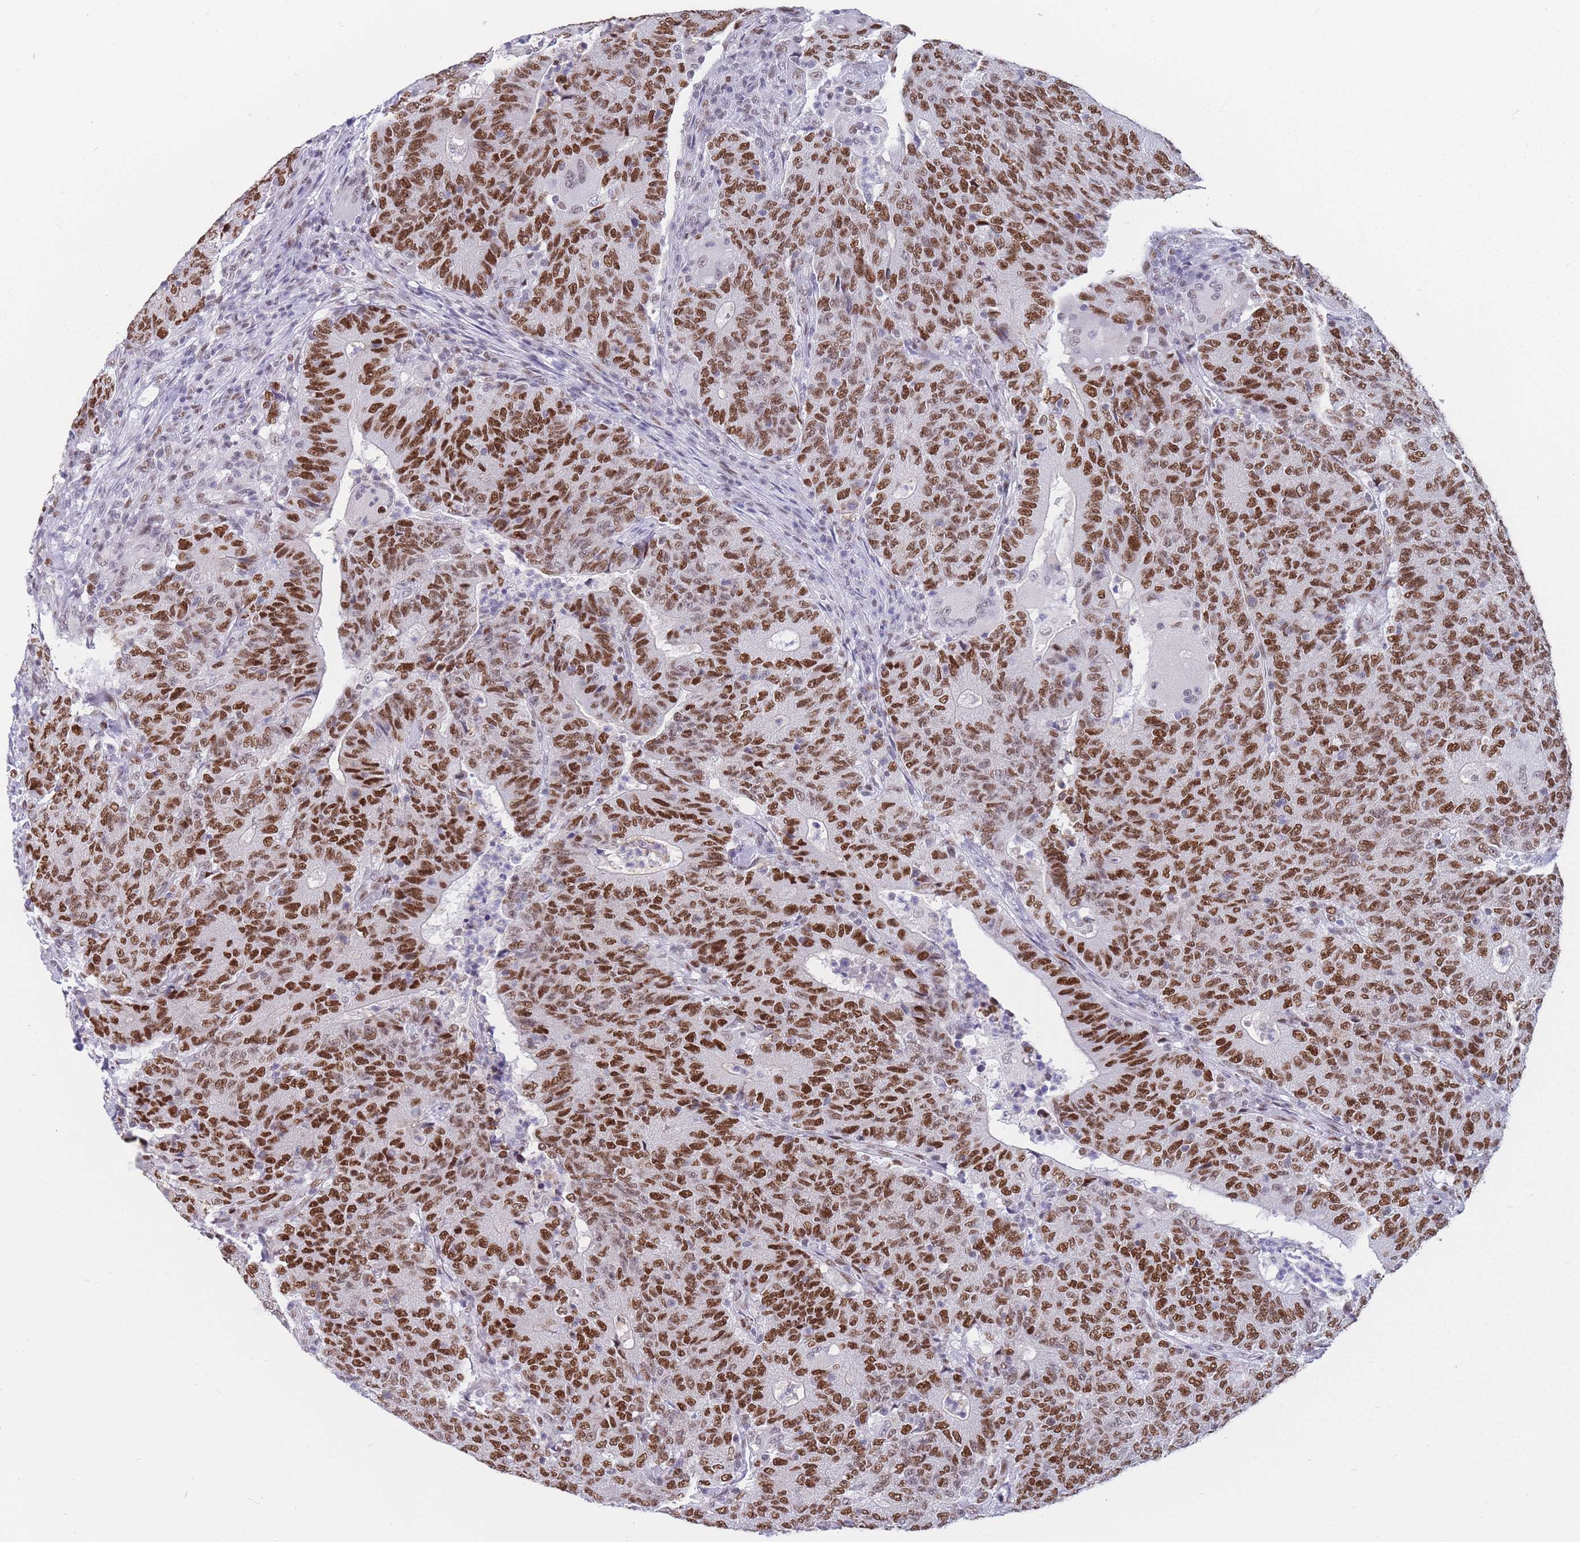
{"staining": {"intensity": "strong", "quantity": ">75%", "location": "nuclear"}, "tissue": "colorectal cancer", "cell_type": "Tumor cells", "image_type": "cancer", "snomed": [{"axis": "morphology", "description": "Adenocarcinoma, NOS"}, {"axis": "topography", "description": "Colon"}], "caption": "Human colorectal cancer (adenocarcinoma) stained for a protein (brown) demonstrates strong nuclear positive positivity in about >75% of tumor cells.", "gene": "NASP", "patient": {"sex": "female", "age": 75}}